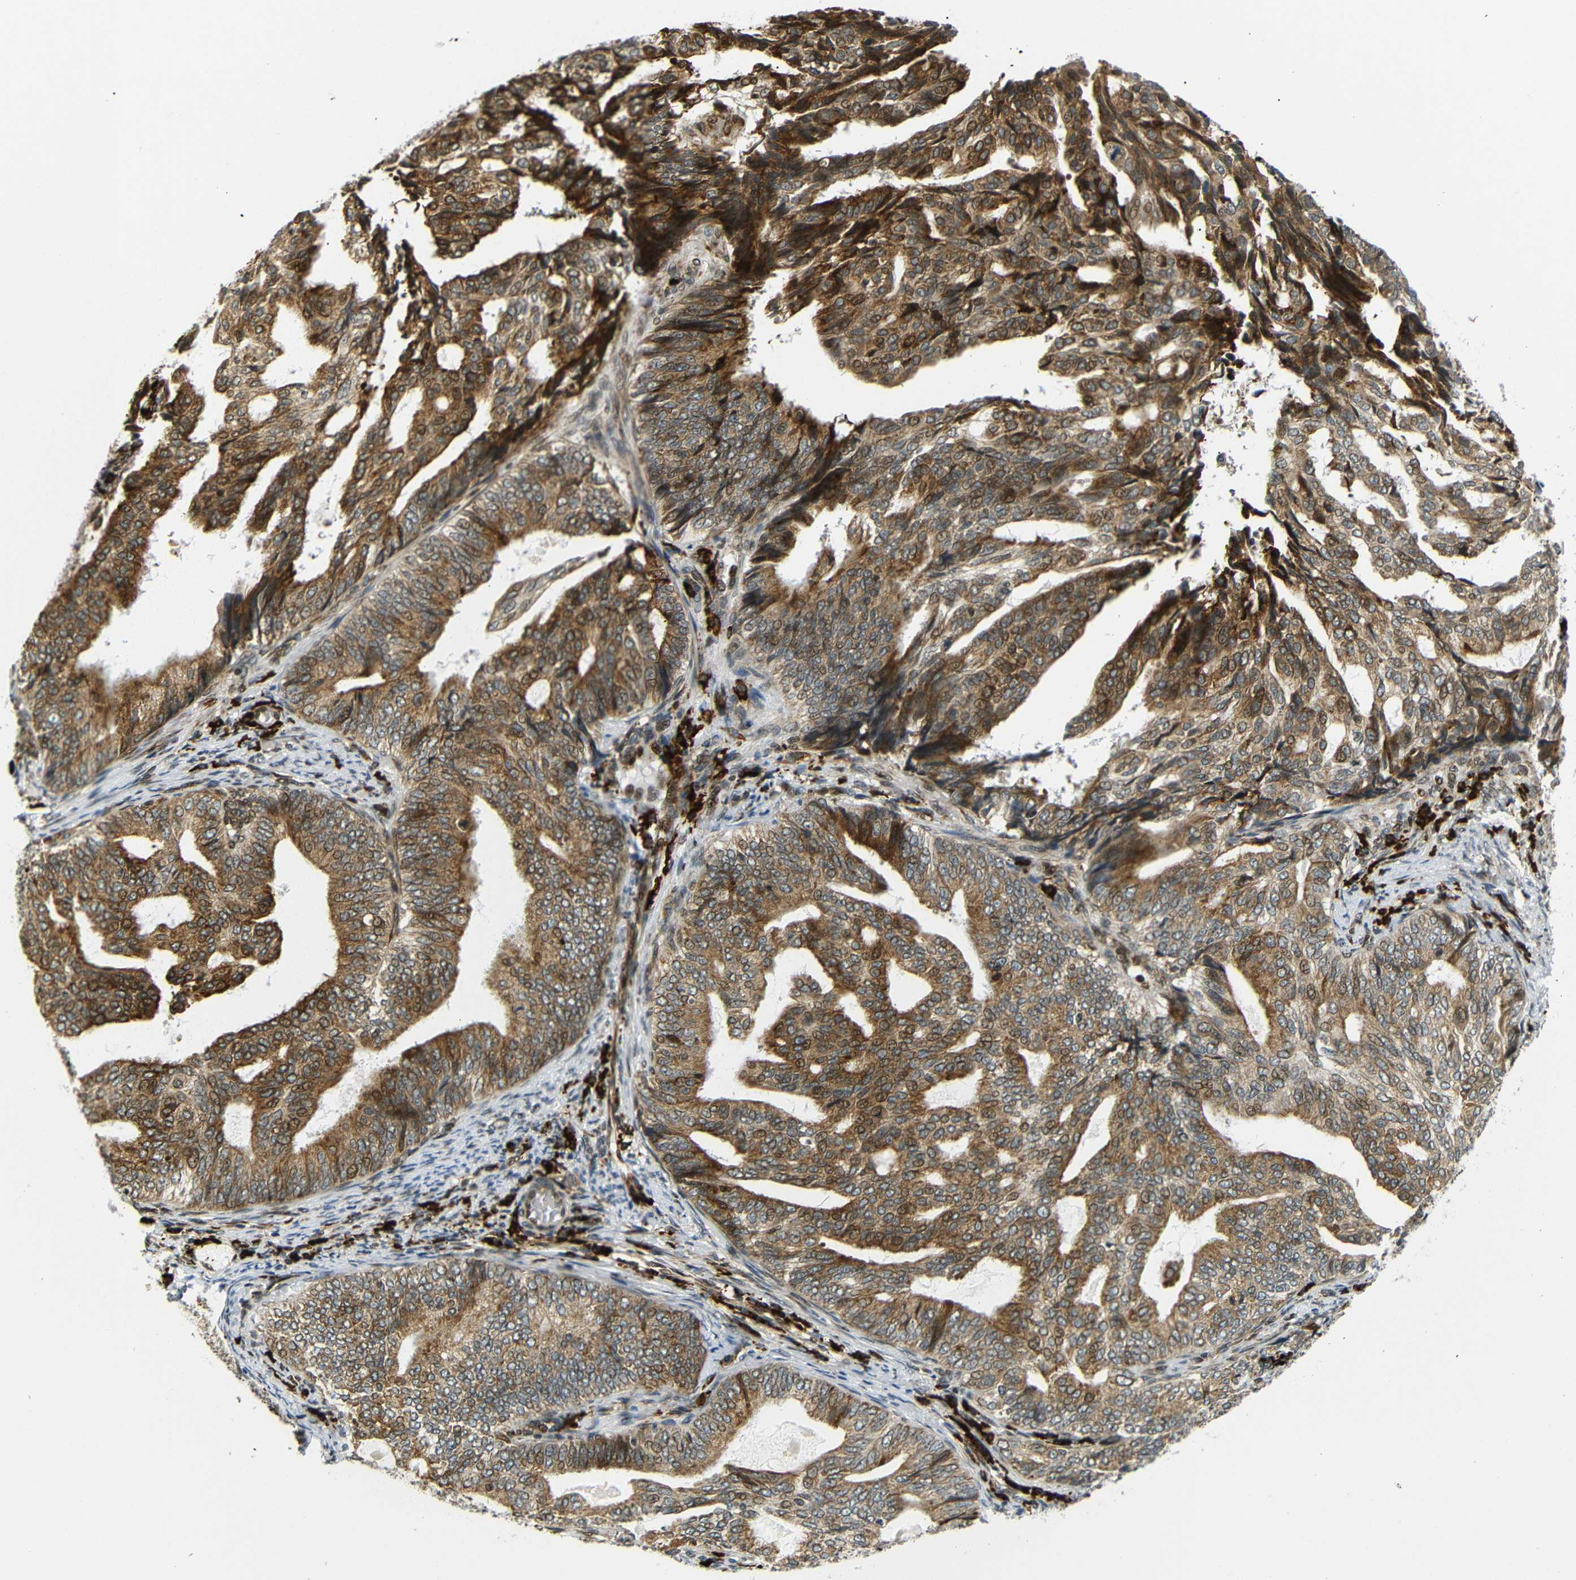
{"staining": {"intensity": "moderate", "quantity": ">75%", "location": "cytoplasmic/membranous,nuclear"}, "tissue": "endometrial cancer", "cell_type": "Tumor cells", "image_type": "cancer", "snomed": [{"axis": "morphology", "description": "Adenocarcinoma, NOS"}, {"axis": "topography", "description": "Endometrium"}], "caption": "Immunohistochemistry (DAB (3,3'-diaminobenzidine)) staining of human endometrial cancer (adenocarcinoma) shows moderate cytoplasmic/membranous and nuclear protein expression in approximately >75% of tumor cells. (Stains: DAB in brown, nuclei in blue, Microscopy: brightfield microscopy at high magnification).", "gene": "SPCS2", "patient": {"sex": "female", "age": 58}}